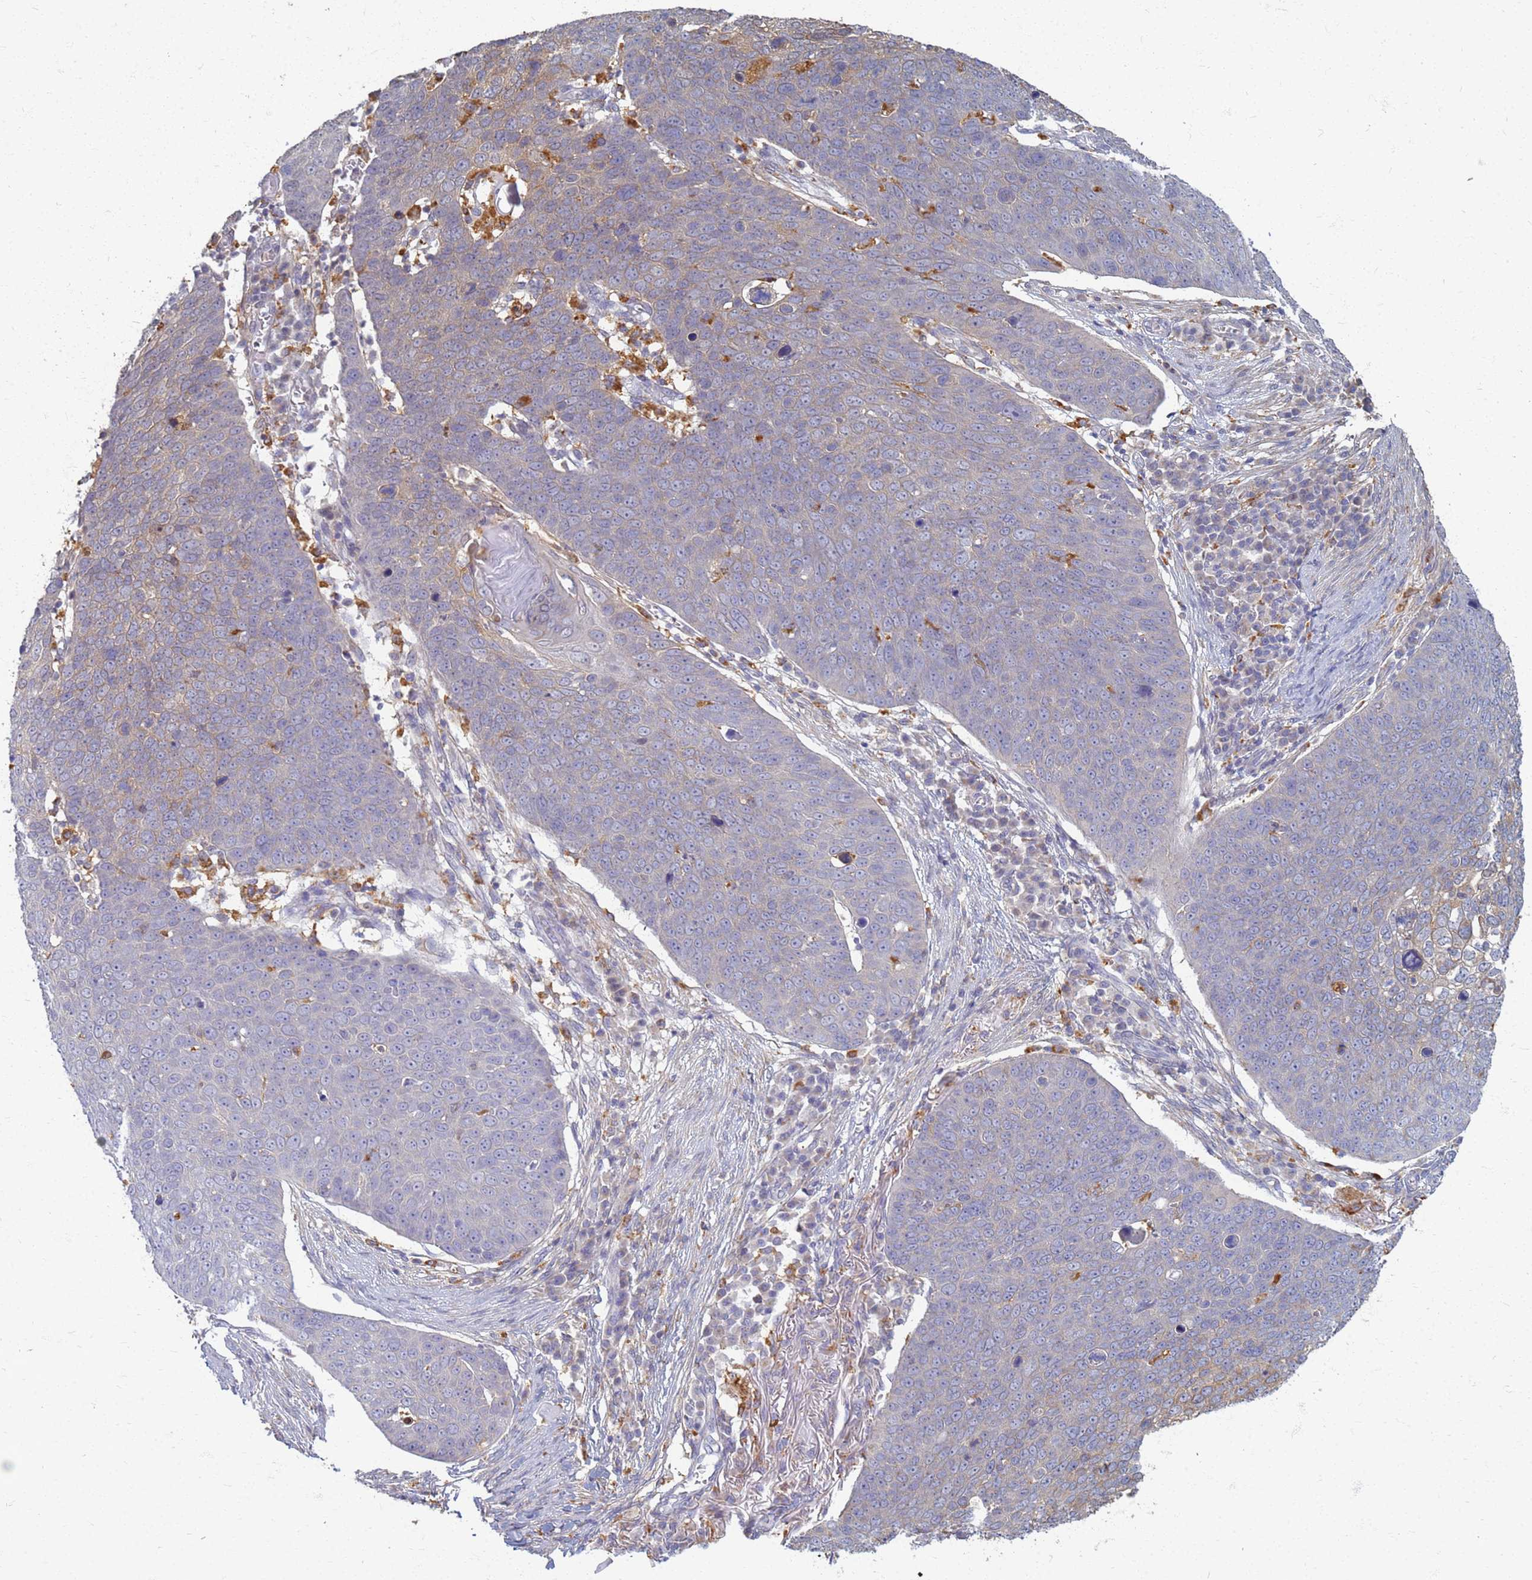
{"staining": {"intensity": "weak", "quantity": "<25%", "location": "cytoplasmic/membranous"}, "tissue": "skin cancer", "cell_type": "Tumor cells", "image_type": "cancer", "snomed": [{"axis": "morphology", "description": "Squamous cell carcinoma, NOS"}, {"axis": "topography", "description": "Skin"}], "caption": "Tumor cells are negative for protein expression in human skin cancer (squamous cell carcinoma).", "gene": "ATP6V1E1", "patient": {"sex": "male", "age": 71}}